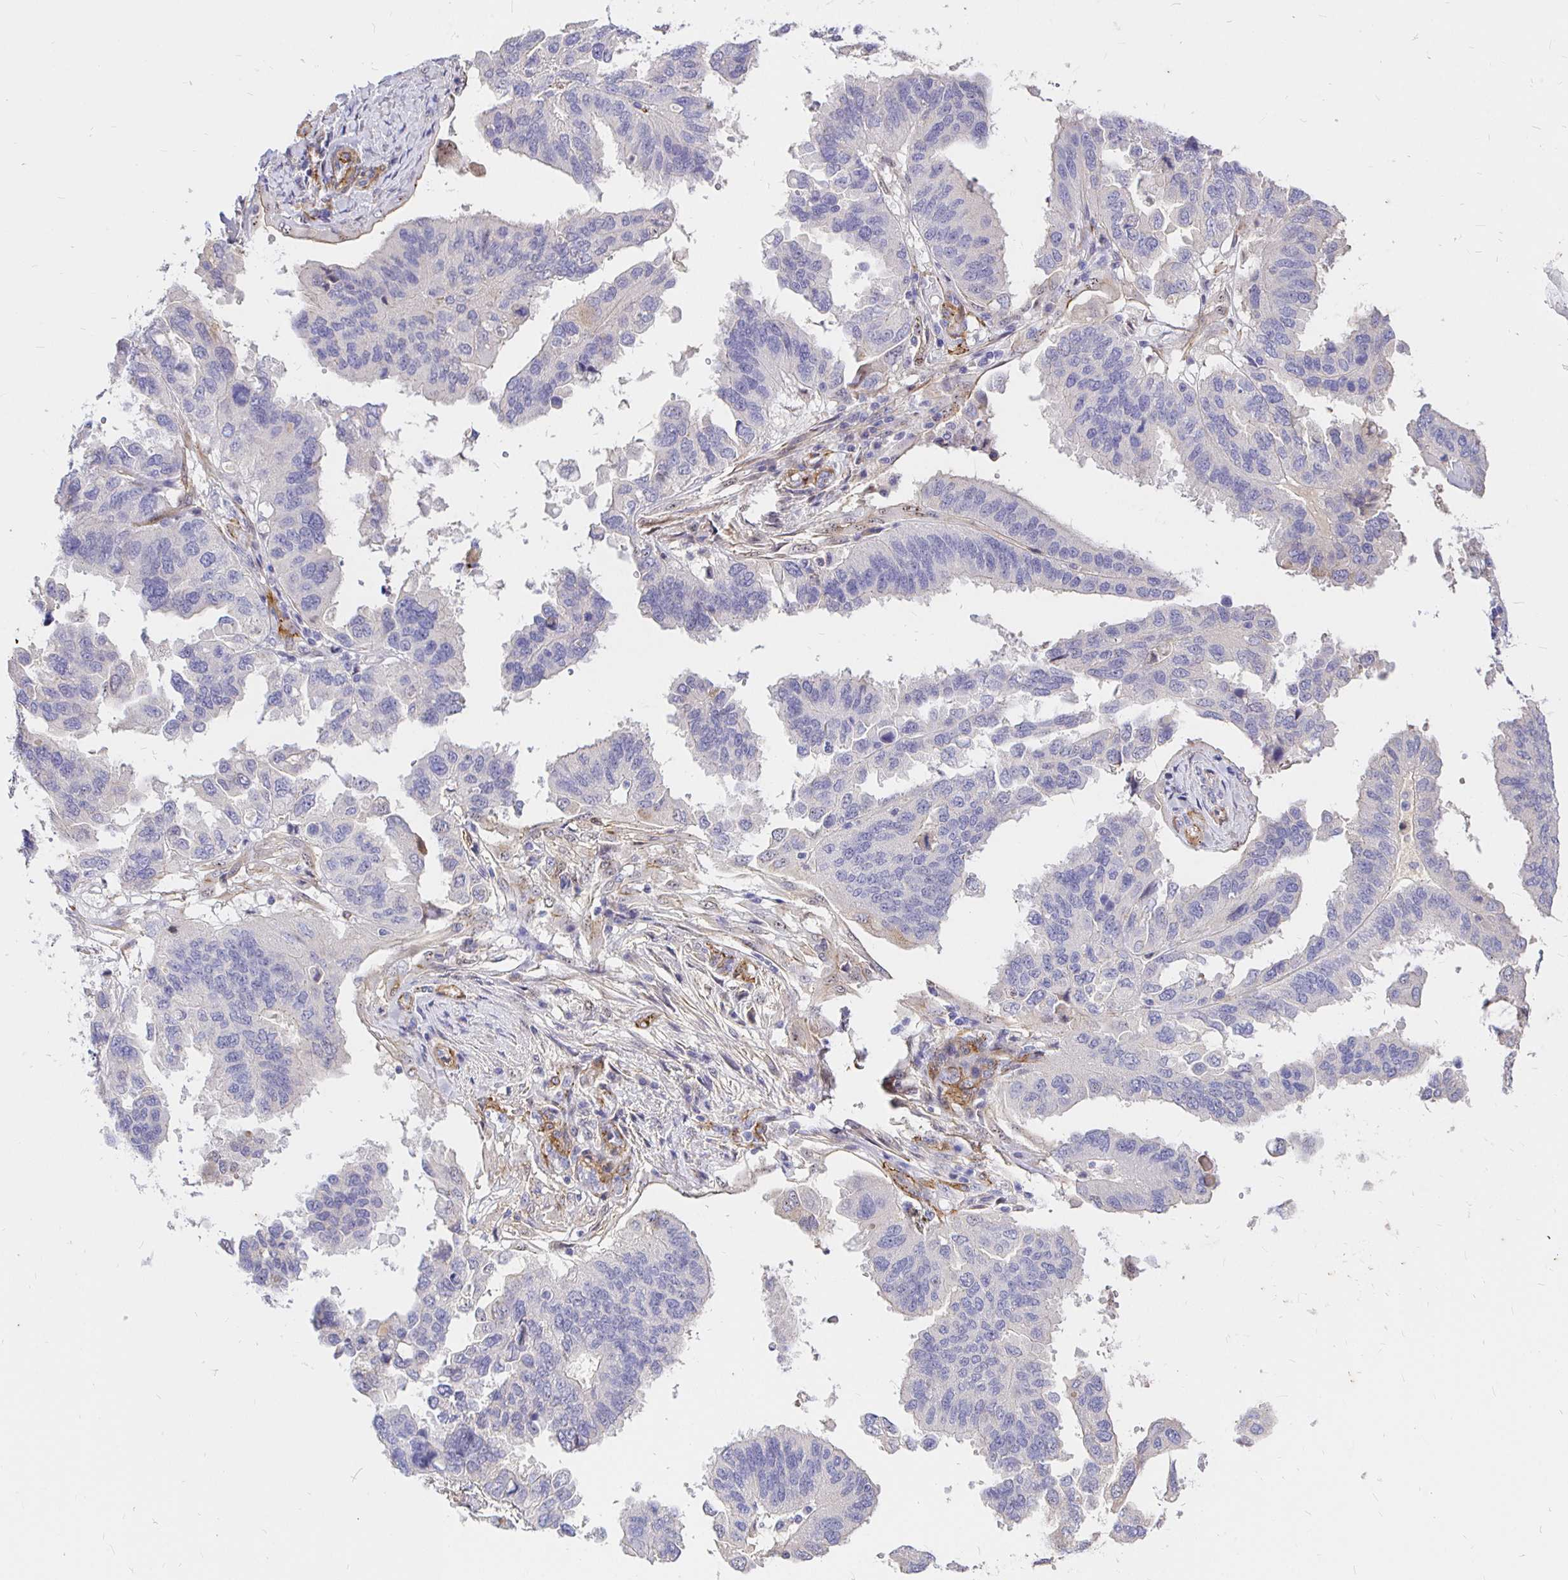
{"staining": {"intensity": "negative", "quantity": "none", "location": "none"}, "tissue": "ovarian cancer", "cell_type": "Tumor cells", "image_type": "cancer", "snomed": [{"axis": "morphology", "description": "Cystadenocarcinoma, serous, NOS"}, {"axis": "topography", "description": "Ovary"}], "caption": "Tumor cells show no significant protein expression in ovarian cancer.", "gene": "PALM2AKAP2", "patient": {"sex": "female", "age": 79}}